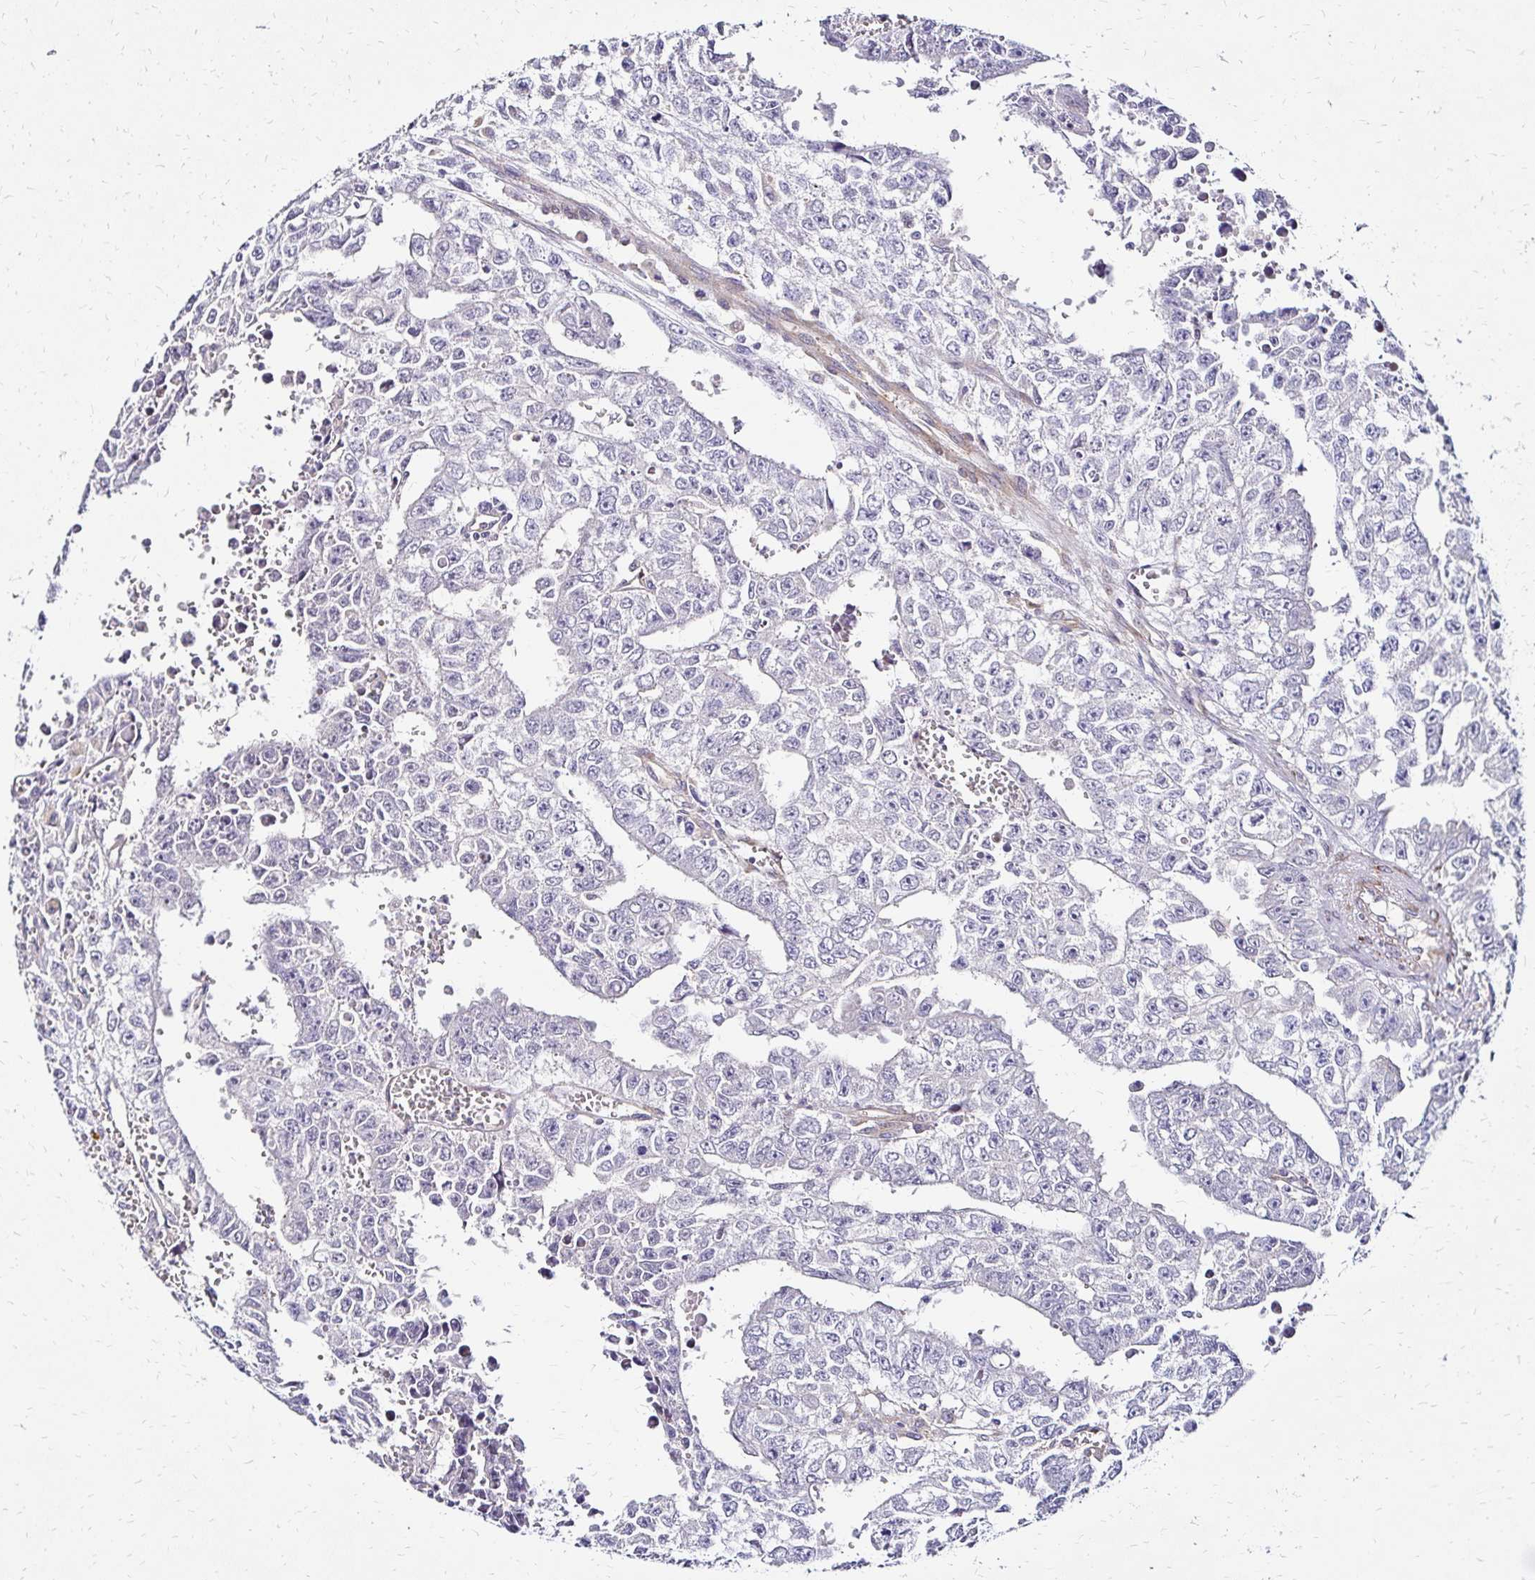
{"staining": {"intensity": "negative", "quantity": "none", "location": "none"}, "tissue": "testis cancer", "cell_type": "Tumor cells", "image_type": "cancer", "snomed": [{"axis": "morphology", "description": "Carcinoma, Embryonal, NOS"}, {"axis": "morphology", "description": "Teratoma, malignant, NOS"}, {"axis": "topography", "description": "Testis"}], "caption": "DAB immunohistochemical staining of human testis cancer exhibits no significant positivity in tumor cells.", "gene": "IDUA", "patient": {"sex": "male", "age": 24}}